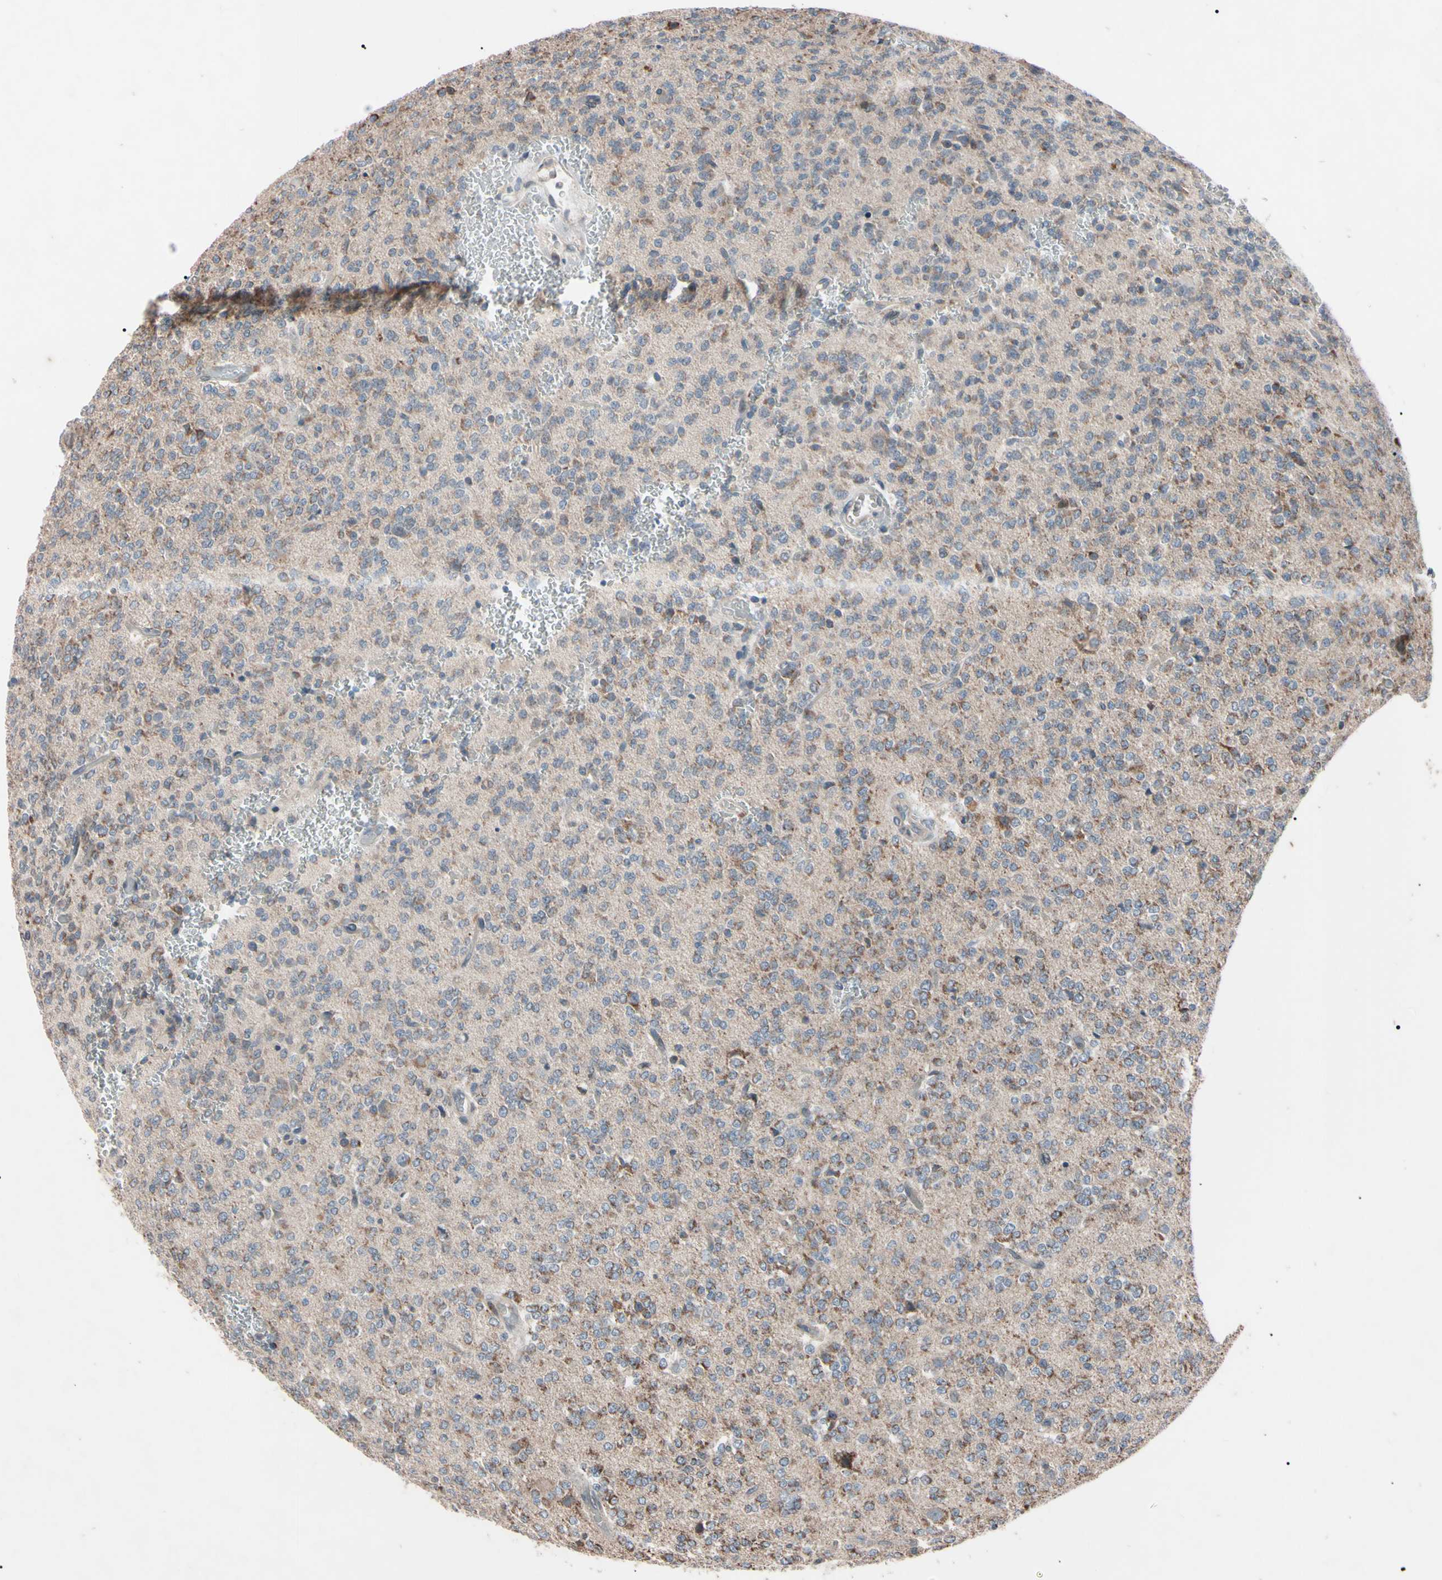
{"staining": {"intensity": "weak", "quantity": "<25%", "location": "cytoplasmic/membranous"}, "tissue": "glioma", "cell_type": "Tumor cells", "image_type": "cancer", "snomed": [{"axis": "morphology", "description": "Glioma, malignant, Low grade"}, {"axis": "topography", "description": "Brain"}], "caption": "An immunohistochemistry micrograph of malignant glioma (low-grade) is shown. There is no staining in tumor cells of malignant glioma (low-grade).", "gene": "TNFRSF1A", "patient": {"sex": "male", "age": 38}}